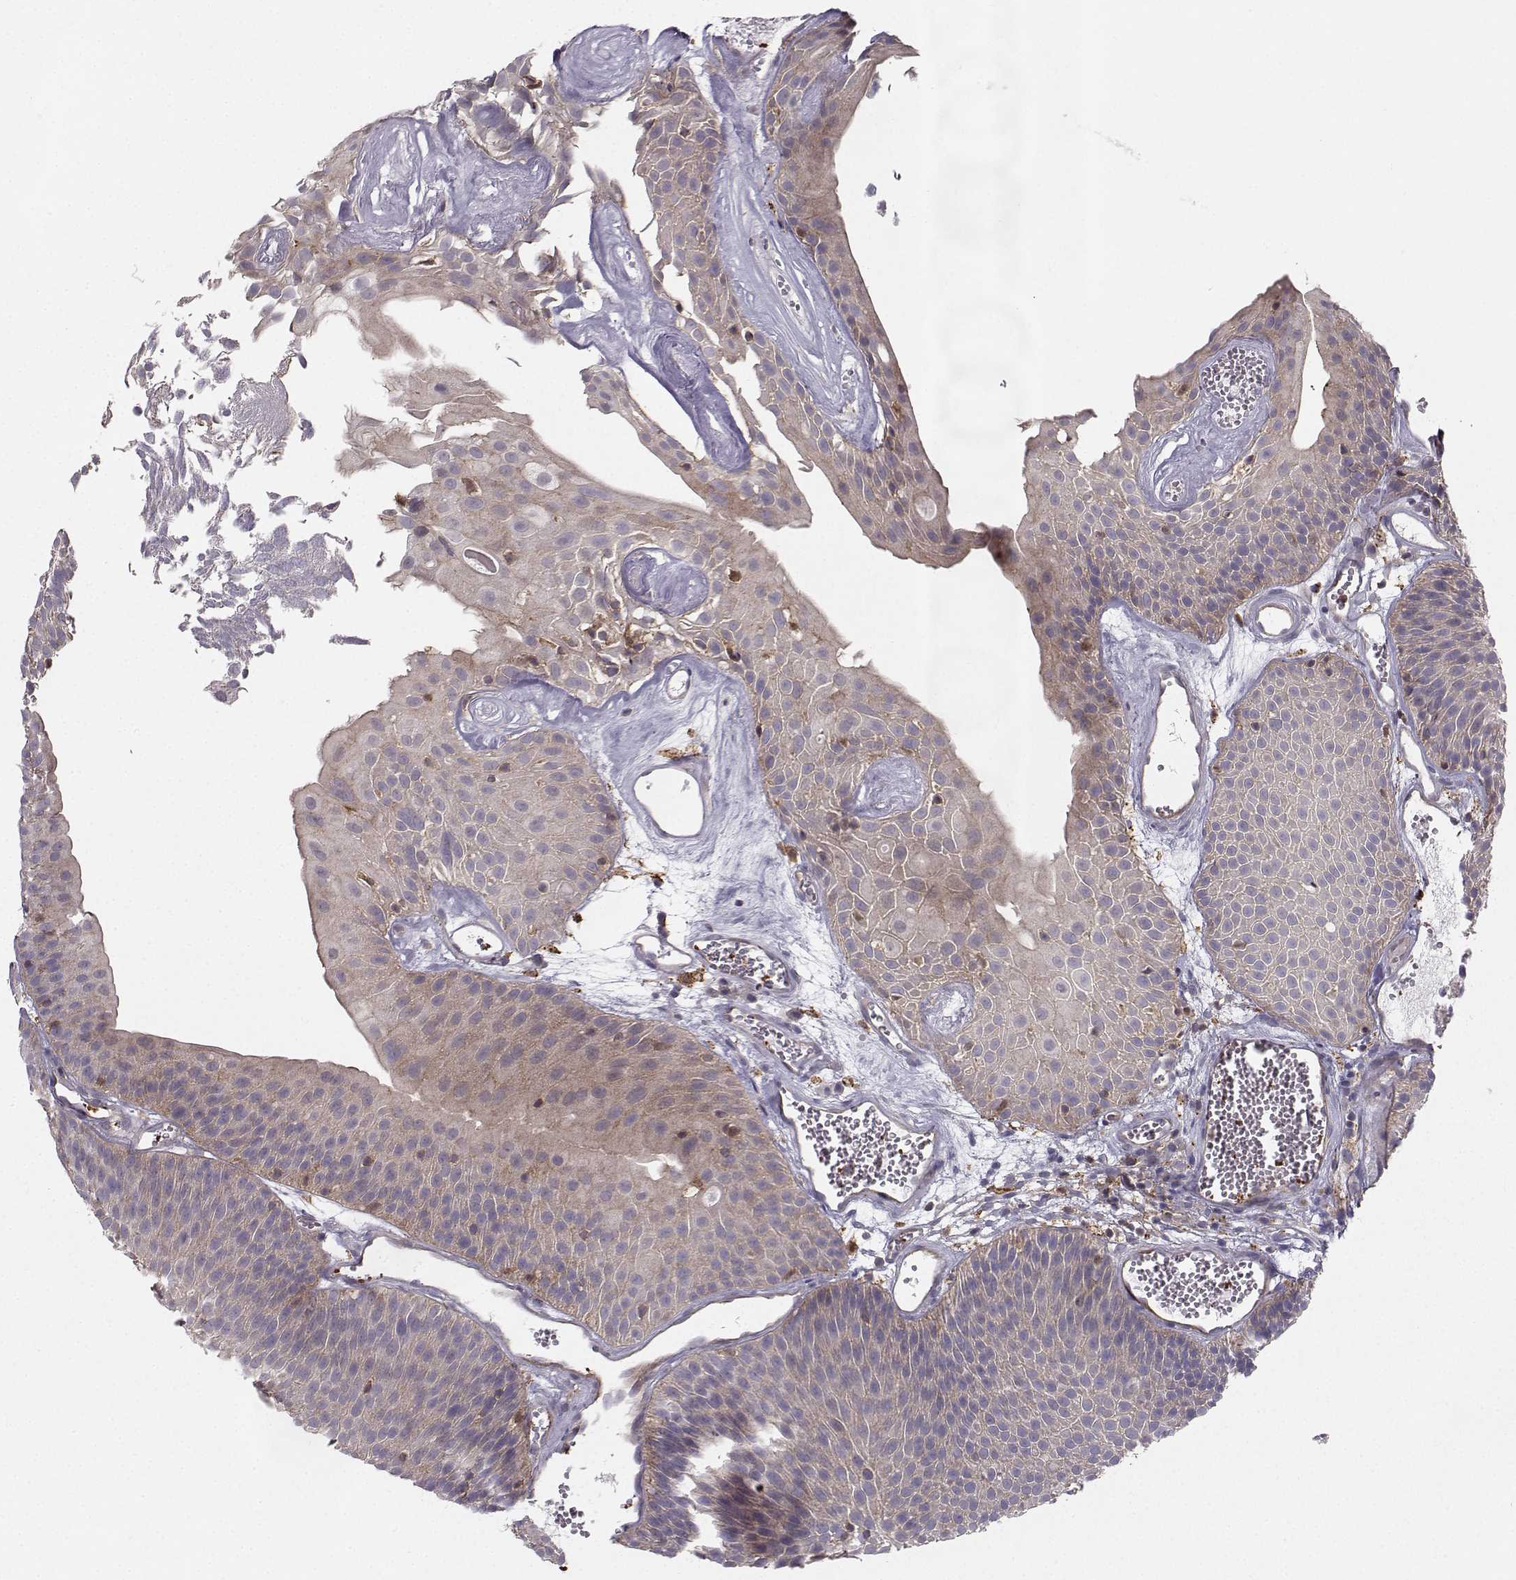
{"staining": {"intensity": "weak", "quantity": "25%-75%", "location": "cytoplasmic/membranous"}, "tissue": "urothelial cancer", "cell_type": "Tumor cells", "image_type": "cancer", "snomed": [{"axis": "morphology", "description": "Urothelial carcinoma, Low grade"}, {"axis": "topography", "description": "Urinary bladder"}], "caption": "Urothelial cancer tissue displays weak cytoplasmic/membranous staining in about 25%-75% of tumor cells", "gene": "ASB16", "patient": {"sex": "male", "age": 52}}